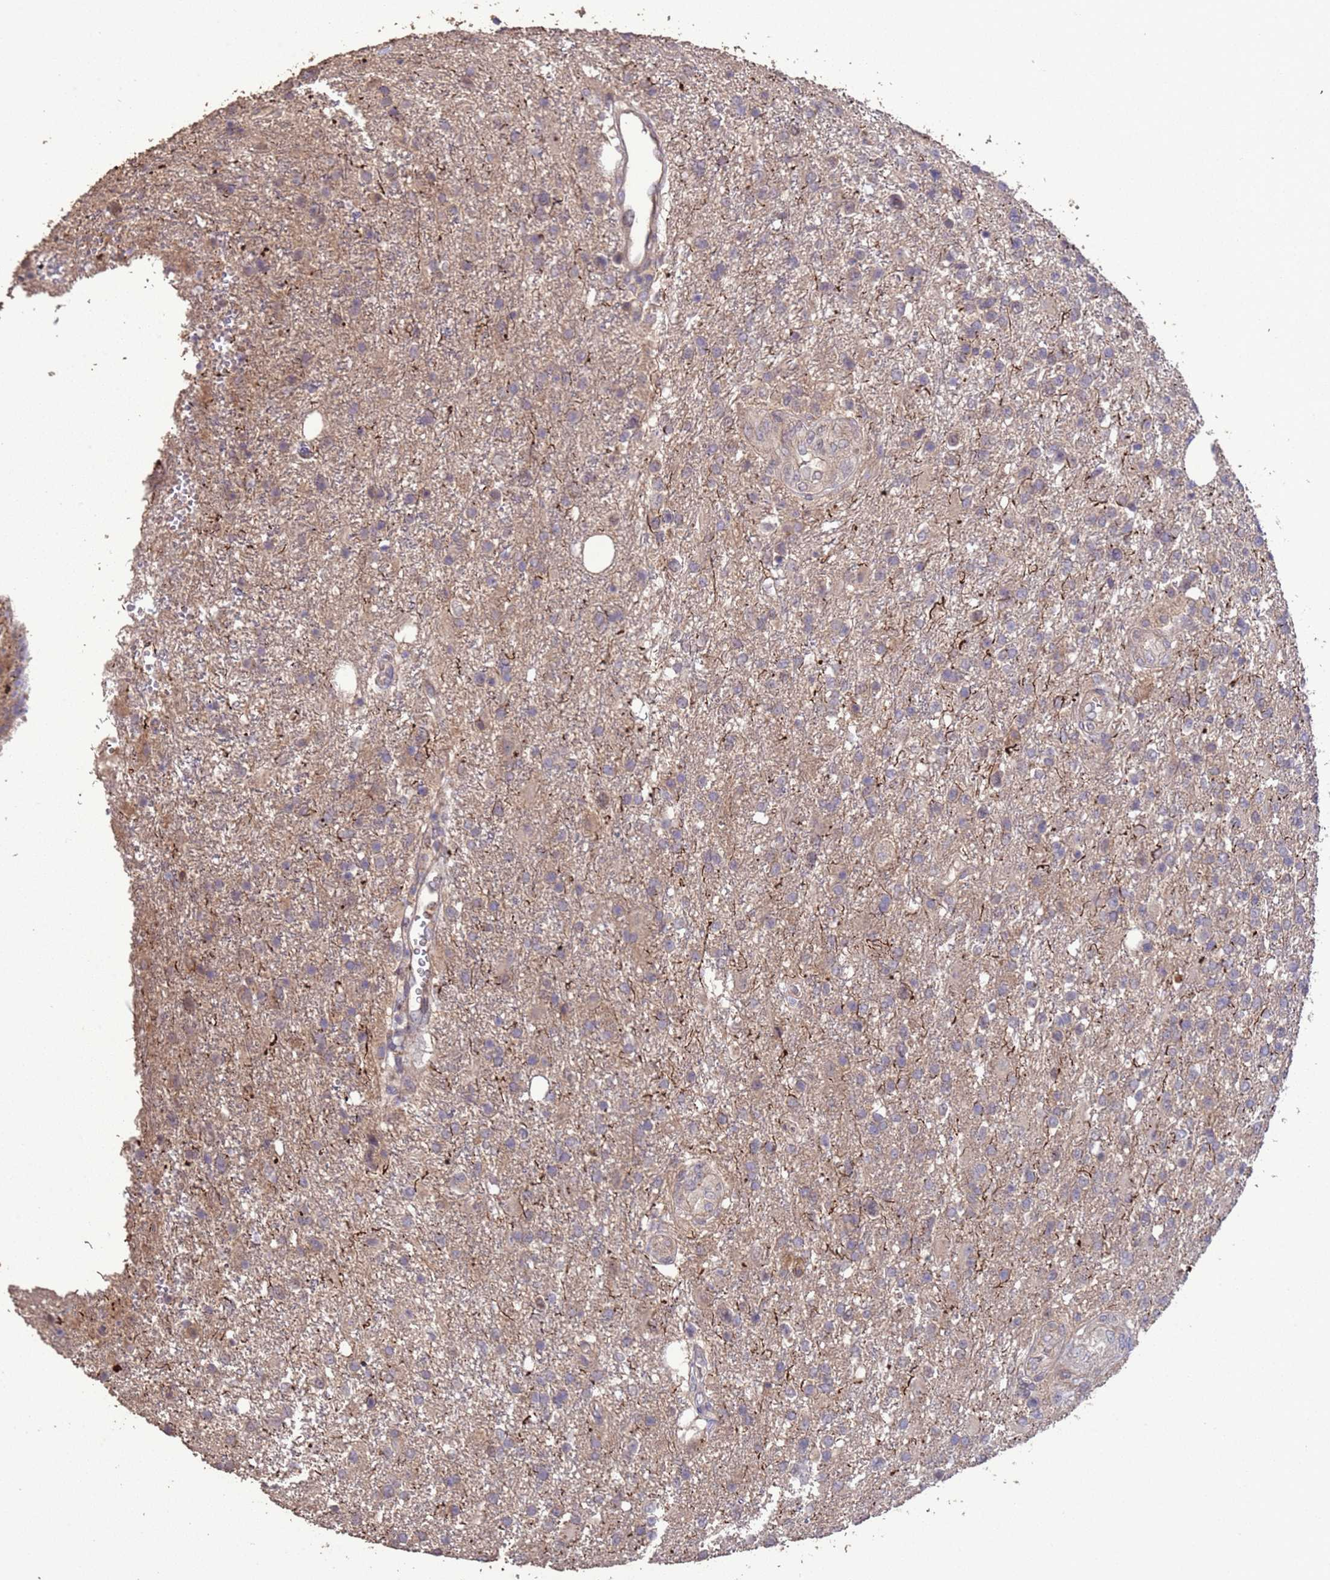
{"staining": {"intensity": "weak", "quantity": "<25%", "location": "cytoplasmic/membranous"}, "tissue": "glioma", "cell_type": "Tumor cells", "image_type": "cancer", "snomed": [{"axis": "morphology", "description": "Glioma, malignant, High grade"}, {"axis": "topography", "description": "Brain"}], "caption": "Immunohistochemistry of human glioma displays no staining in tumor cells.", "gene": "SLC9B2", "patient": {"sex": "male", "age": 56}}